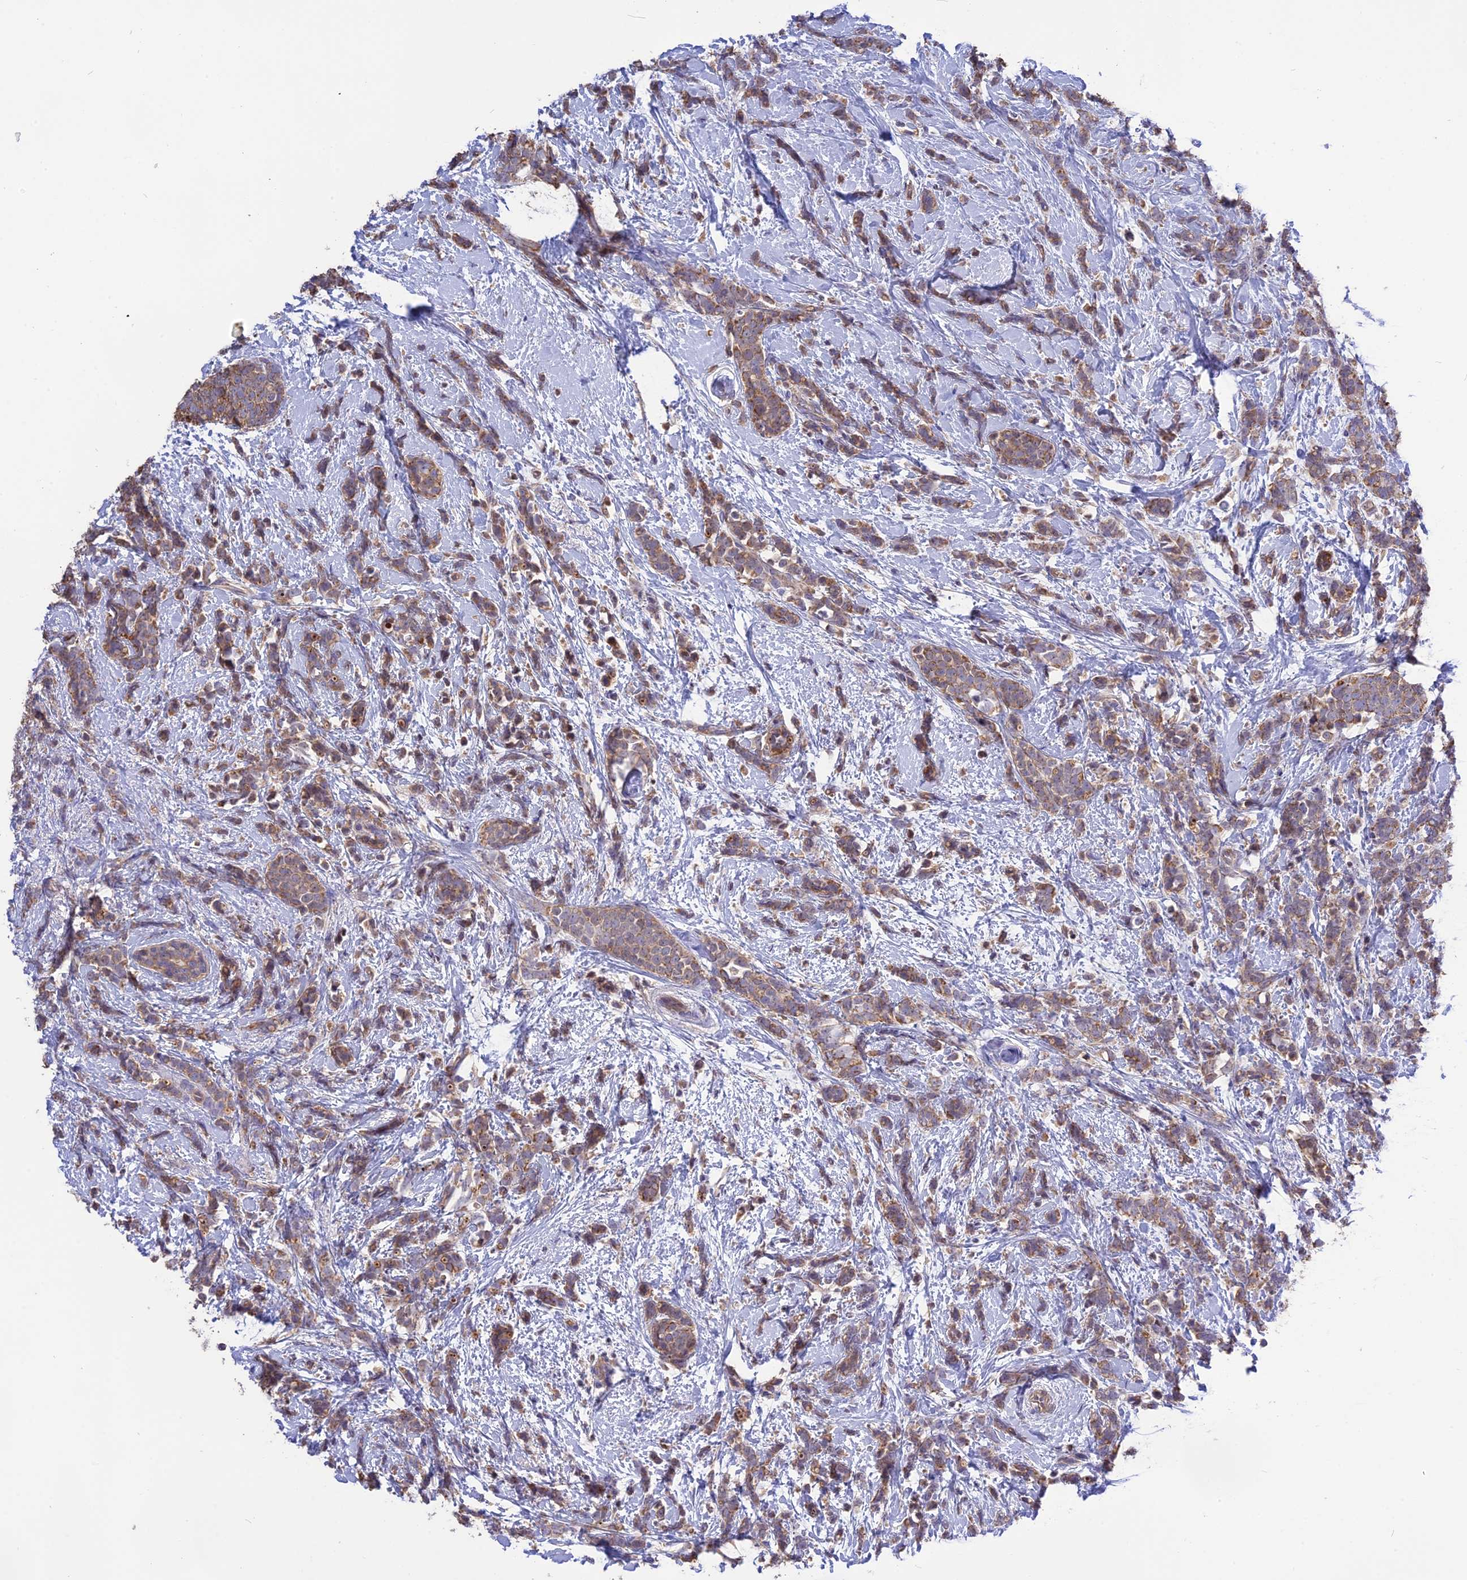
{"staining": {"intensity": "moderate", "quantity": ">75%", "location": "cytoplasmic/membranous"}, "tissue": "breast cancer", "cell_type": "Tumor cells", "image_type": "cancer", "snomed": [{"axis": "morphology", "description": "Lobular carcinoma"}, {"axis": "topography", "description": "Breast"}], "caption": "Immunohistochemistry image of breast cancer (lobular carcinoma) stained for a protein (brown), which shows medium levels of moderate cytoplasmic/membranous positivity in approximately >75% of tumor cells.", "gene": "NUDT8", "patient": {"sex": "female", "age": 58}}